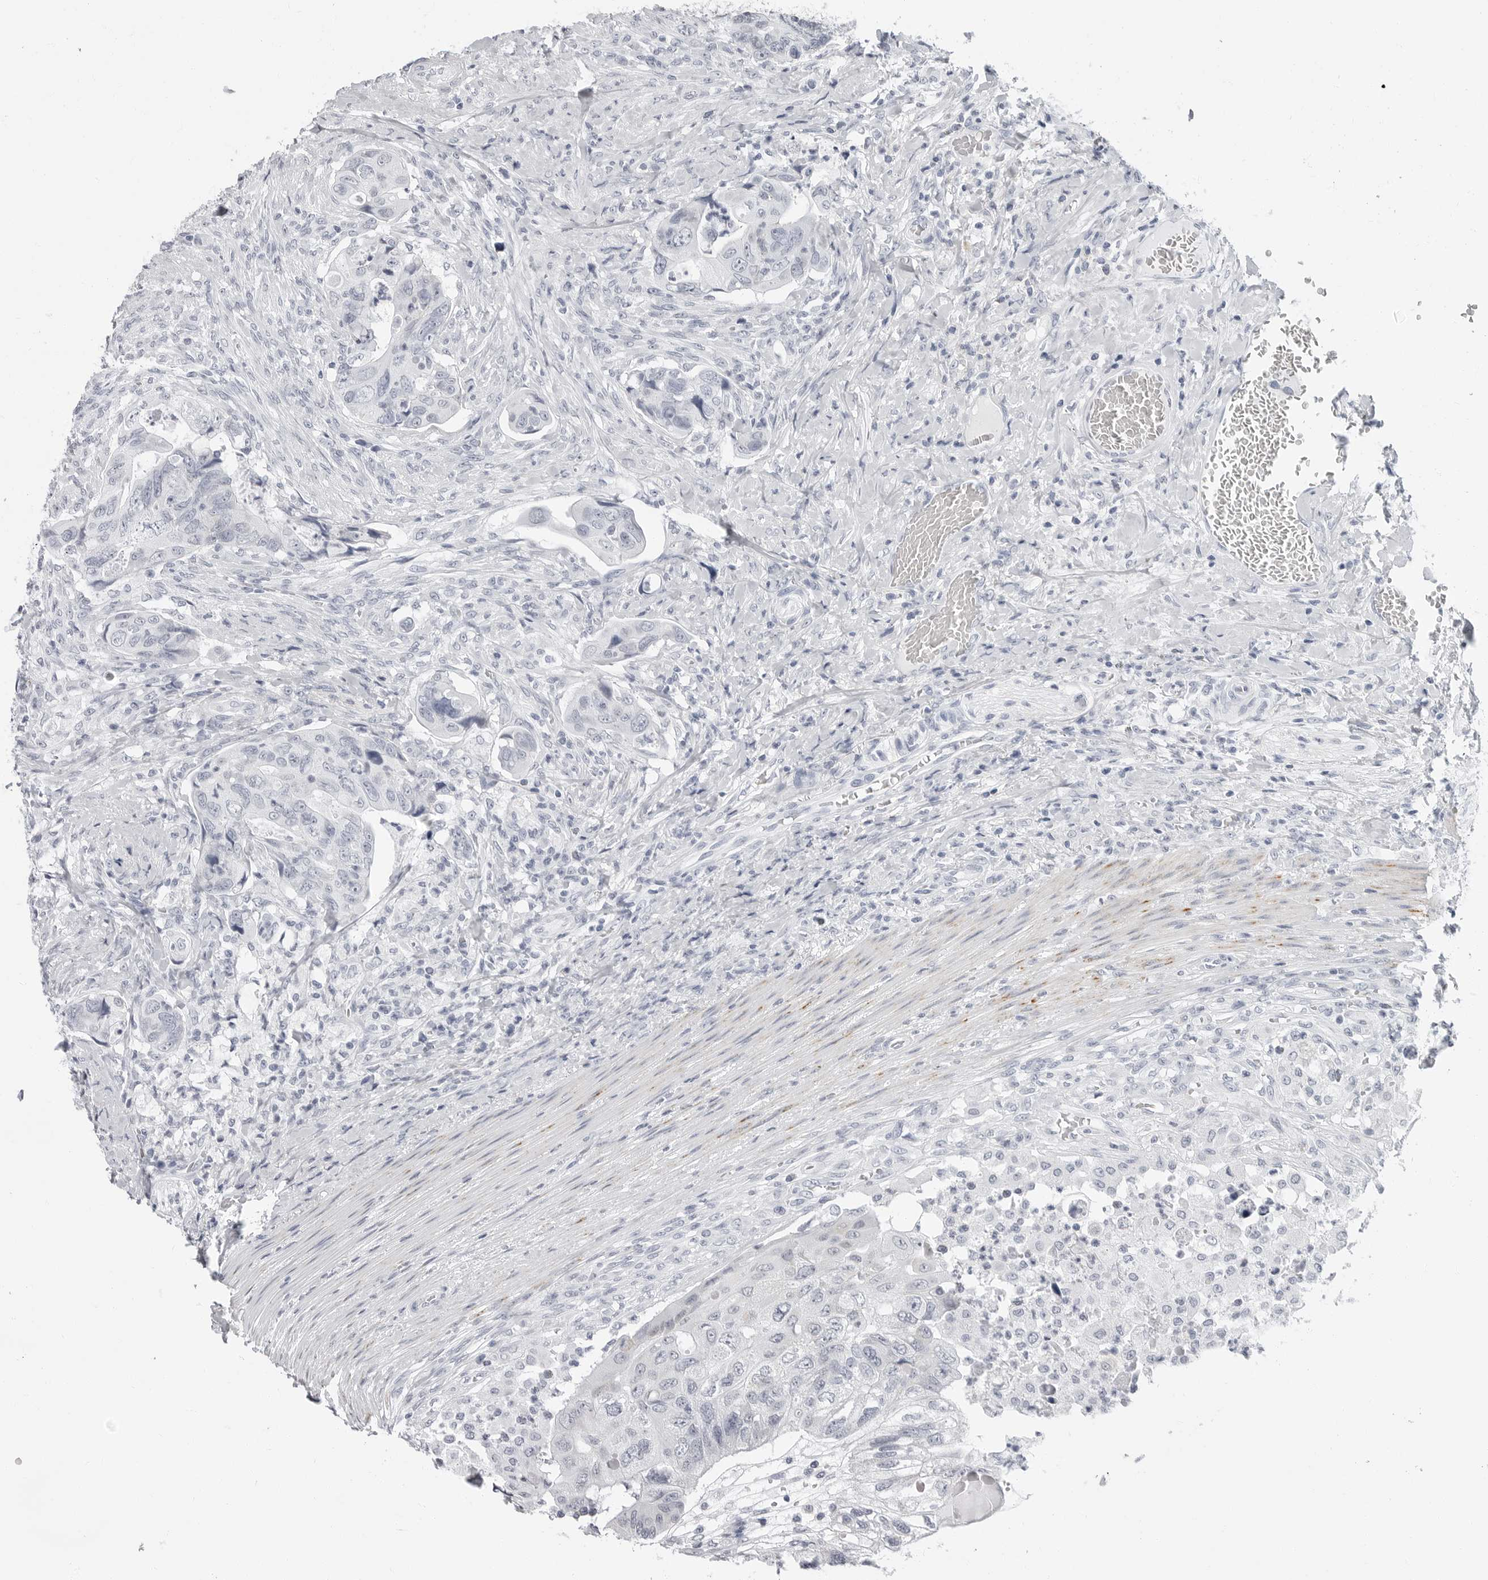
{"staining": {"intensity": "negative", "quantity": "none", "location": "none"}, "tissue": "colorectal cancer", "cell_type": "Tumor cells", "image_type": "cancer", "snomed": [{"axis": "morphology", "description": "Adenocarcinoma, NOS"}, {"axis": "topography", "description": "Rectum"}], "caption": "Tumor cells show no significant protein positivity in colorectal cancer (adenocarcinoma).", "gene": "ERICH3", "patient": {"sex": "male", "age": 63}}